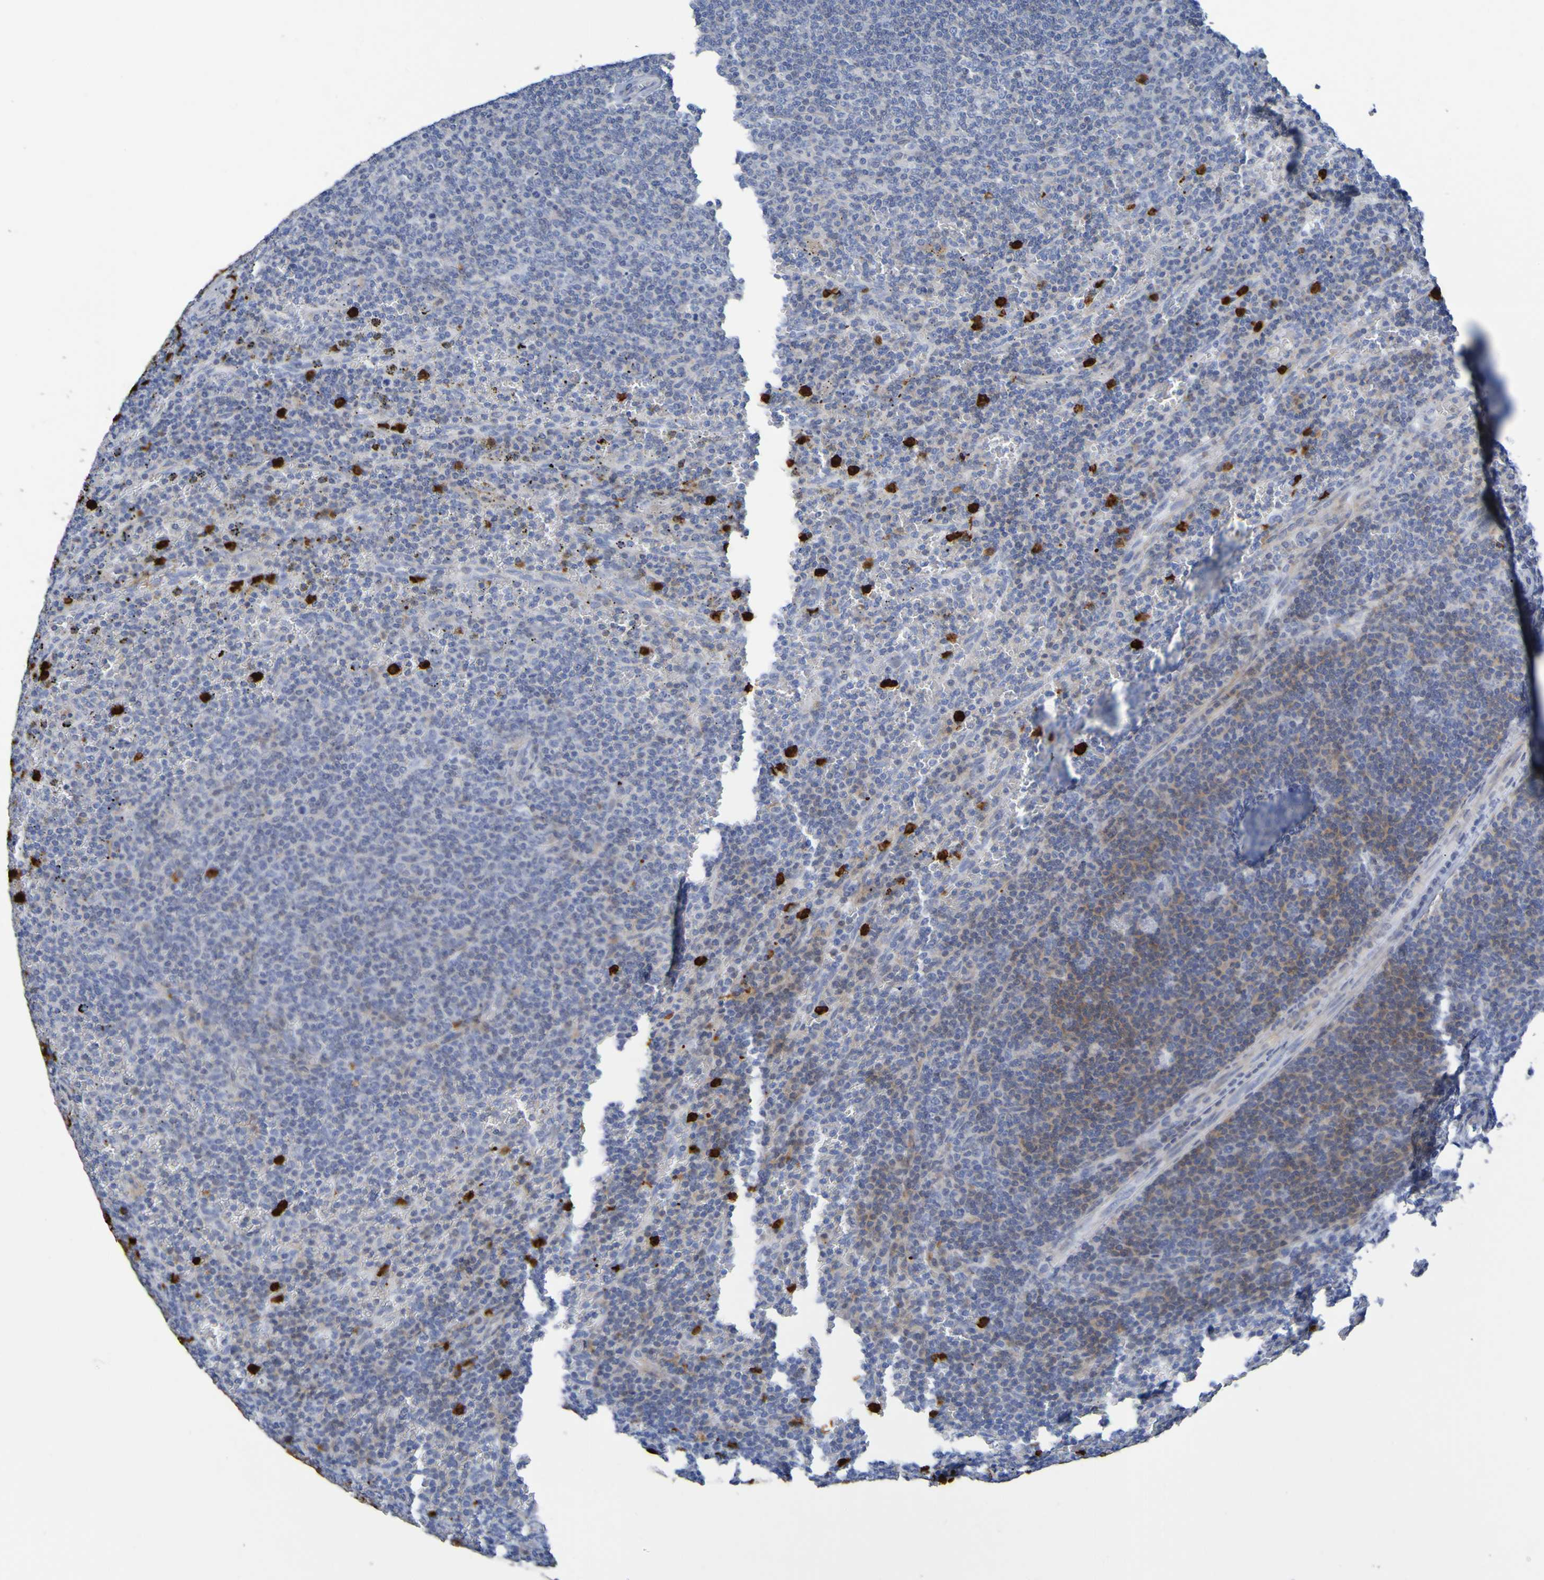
{"staining": {"intensity": "moderate", "quantity": "<25%", "location": "cytoplasmic/membranous"}, "tissue": "lymphoma", "cell_type": "Tumor cells", "image_type": "cancer", "snomed": [{"axis": "morphology", "description": "Malignant lymphoma, non-Hodgkin's type, Low grade"}, {"axis": "topography", "description": "Spleen"}], "caption": "Immunohistochemical staining of lymphoma shows moderate cytoplasmic/membranous protein staining in approximately <25% of tumor cells.", "gene": "C11orf24", "patient": {"sex": "female", "age": 50}}